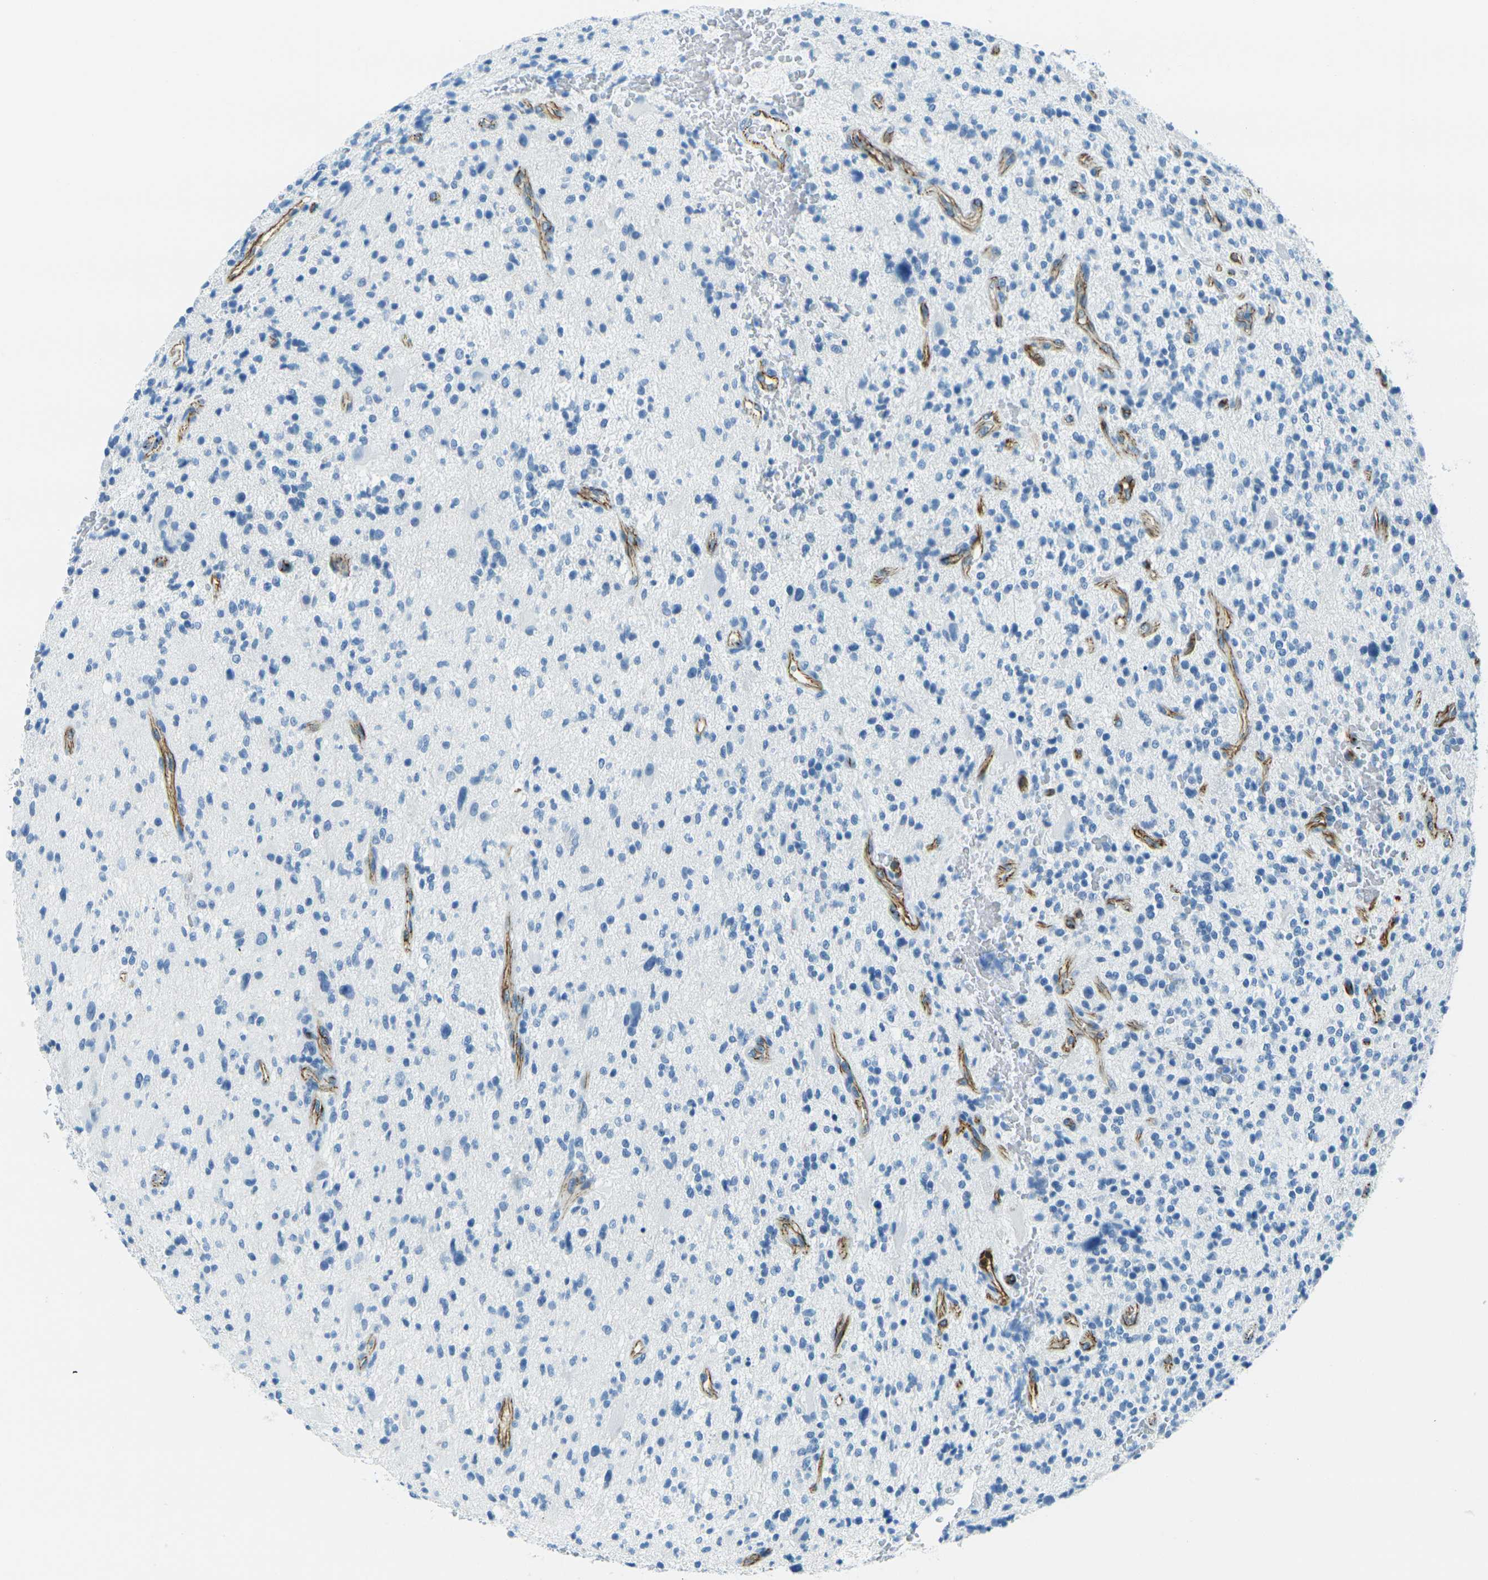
{"staining": {"intensity": "negative", "quantity": "none", "location": "none"}, "tissue": "glioma", "cell_type": "Tumor cells", "image_type": "cancer", "snomed": [{"axis": "morphology", "description": "Glioma, malignant, High grade"}, {"axis": "topography", "description": "Brain"}], "caption": "DAB immunohistochemical staining of human malignant glioma (high-grade) reveals no significant expression in tumor cells.", "gene": "OCLN", "patient": {"sex": "male", "age": 48}}